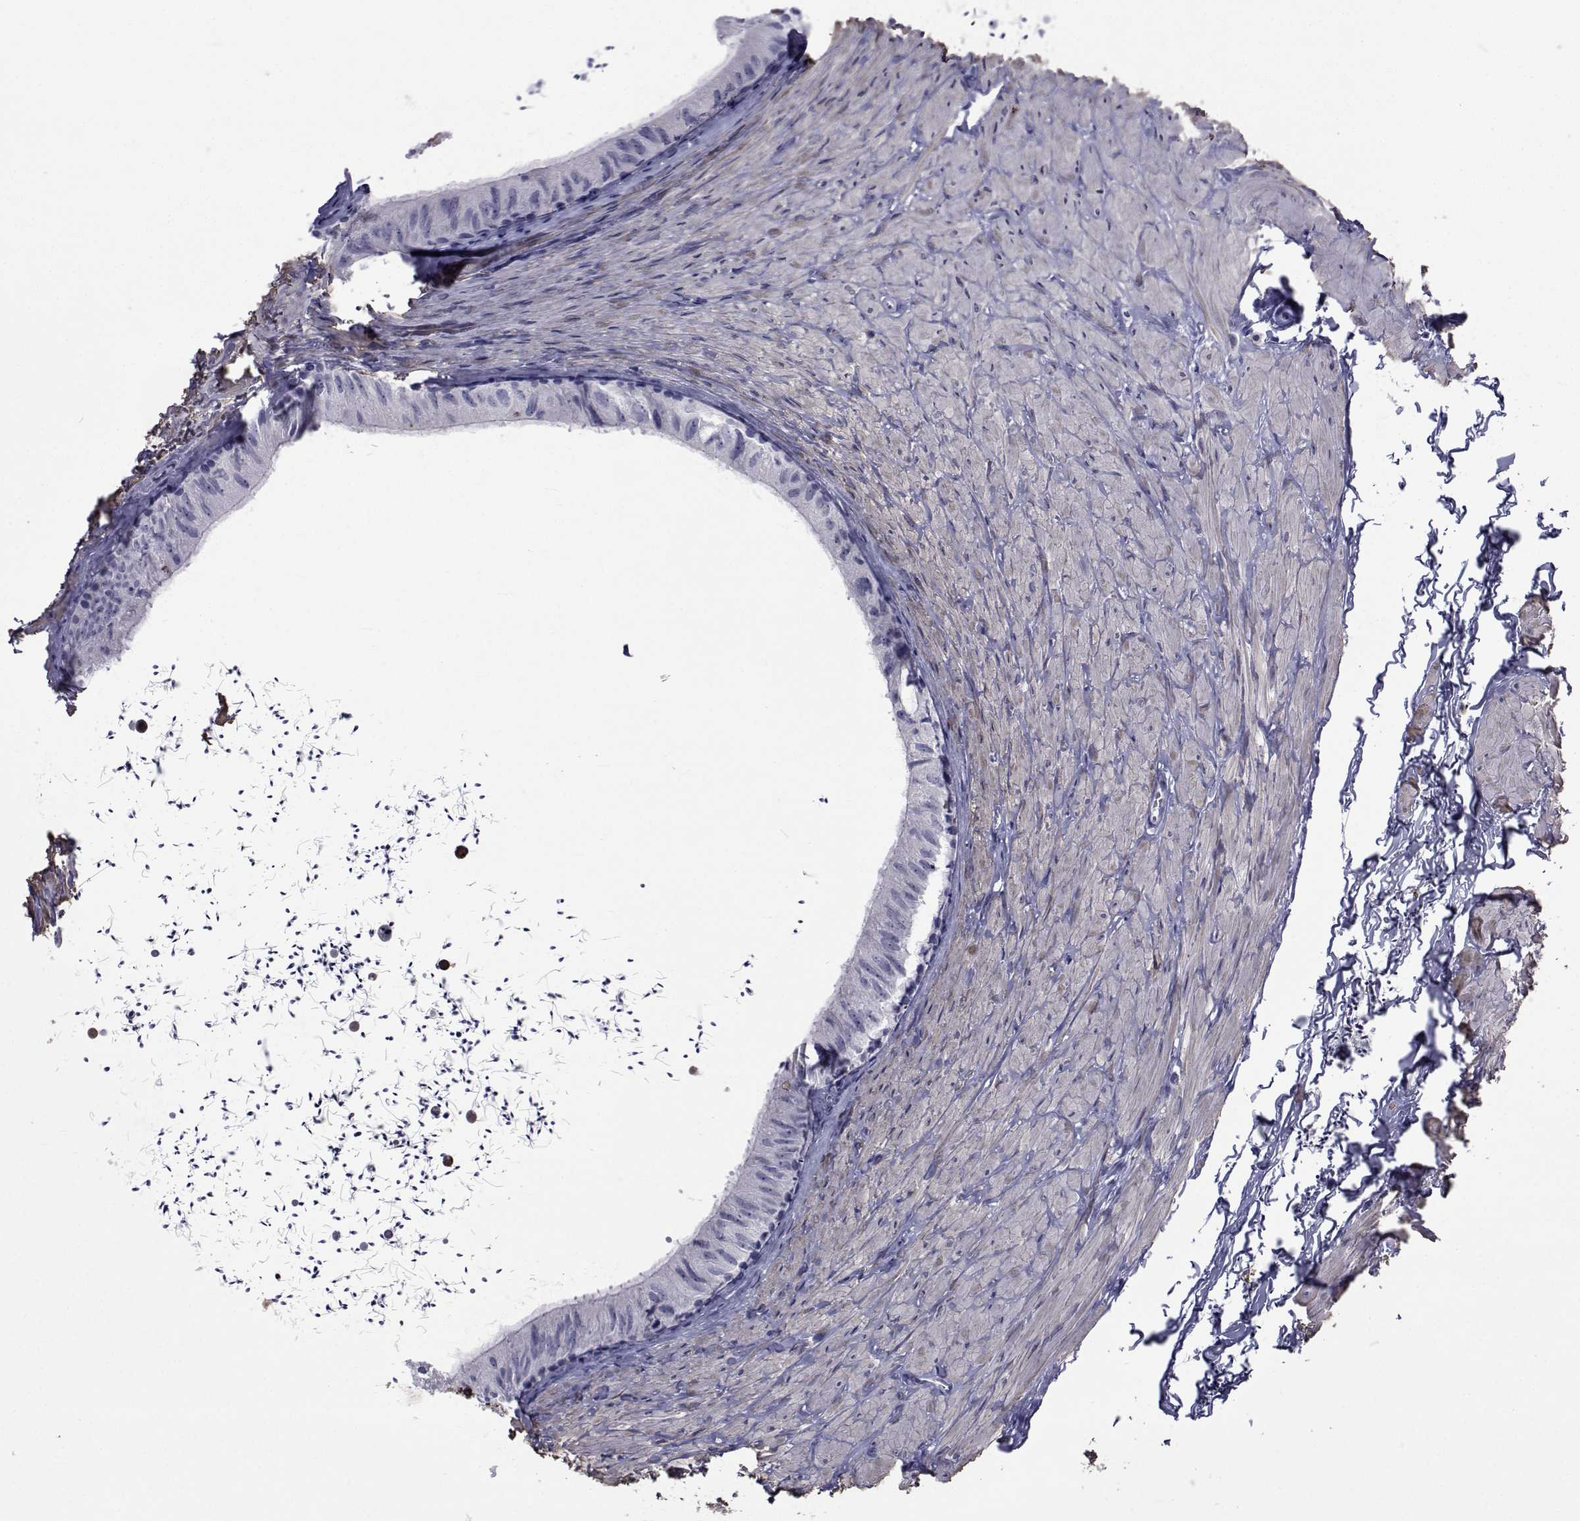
{"staining": {"intensity": "negative", "quantity": "none", "location": "none"}, "tissue": "epididymis", "cell_type": "Glandular cells", "image_type": "normal", "snomed": [{"axis": "morphology", "description": "Normal tissue, NOS"}, {"axis": "topography", "description": "Epididymis"}], "caption": "Photomicrograph shows no significant protein staining in glandular cells of benign epididymis.", "gene": "GKAP1", "patient": {"sex": "male", "age": 32}}